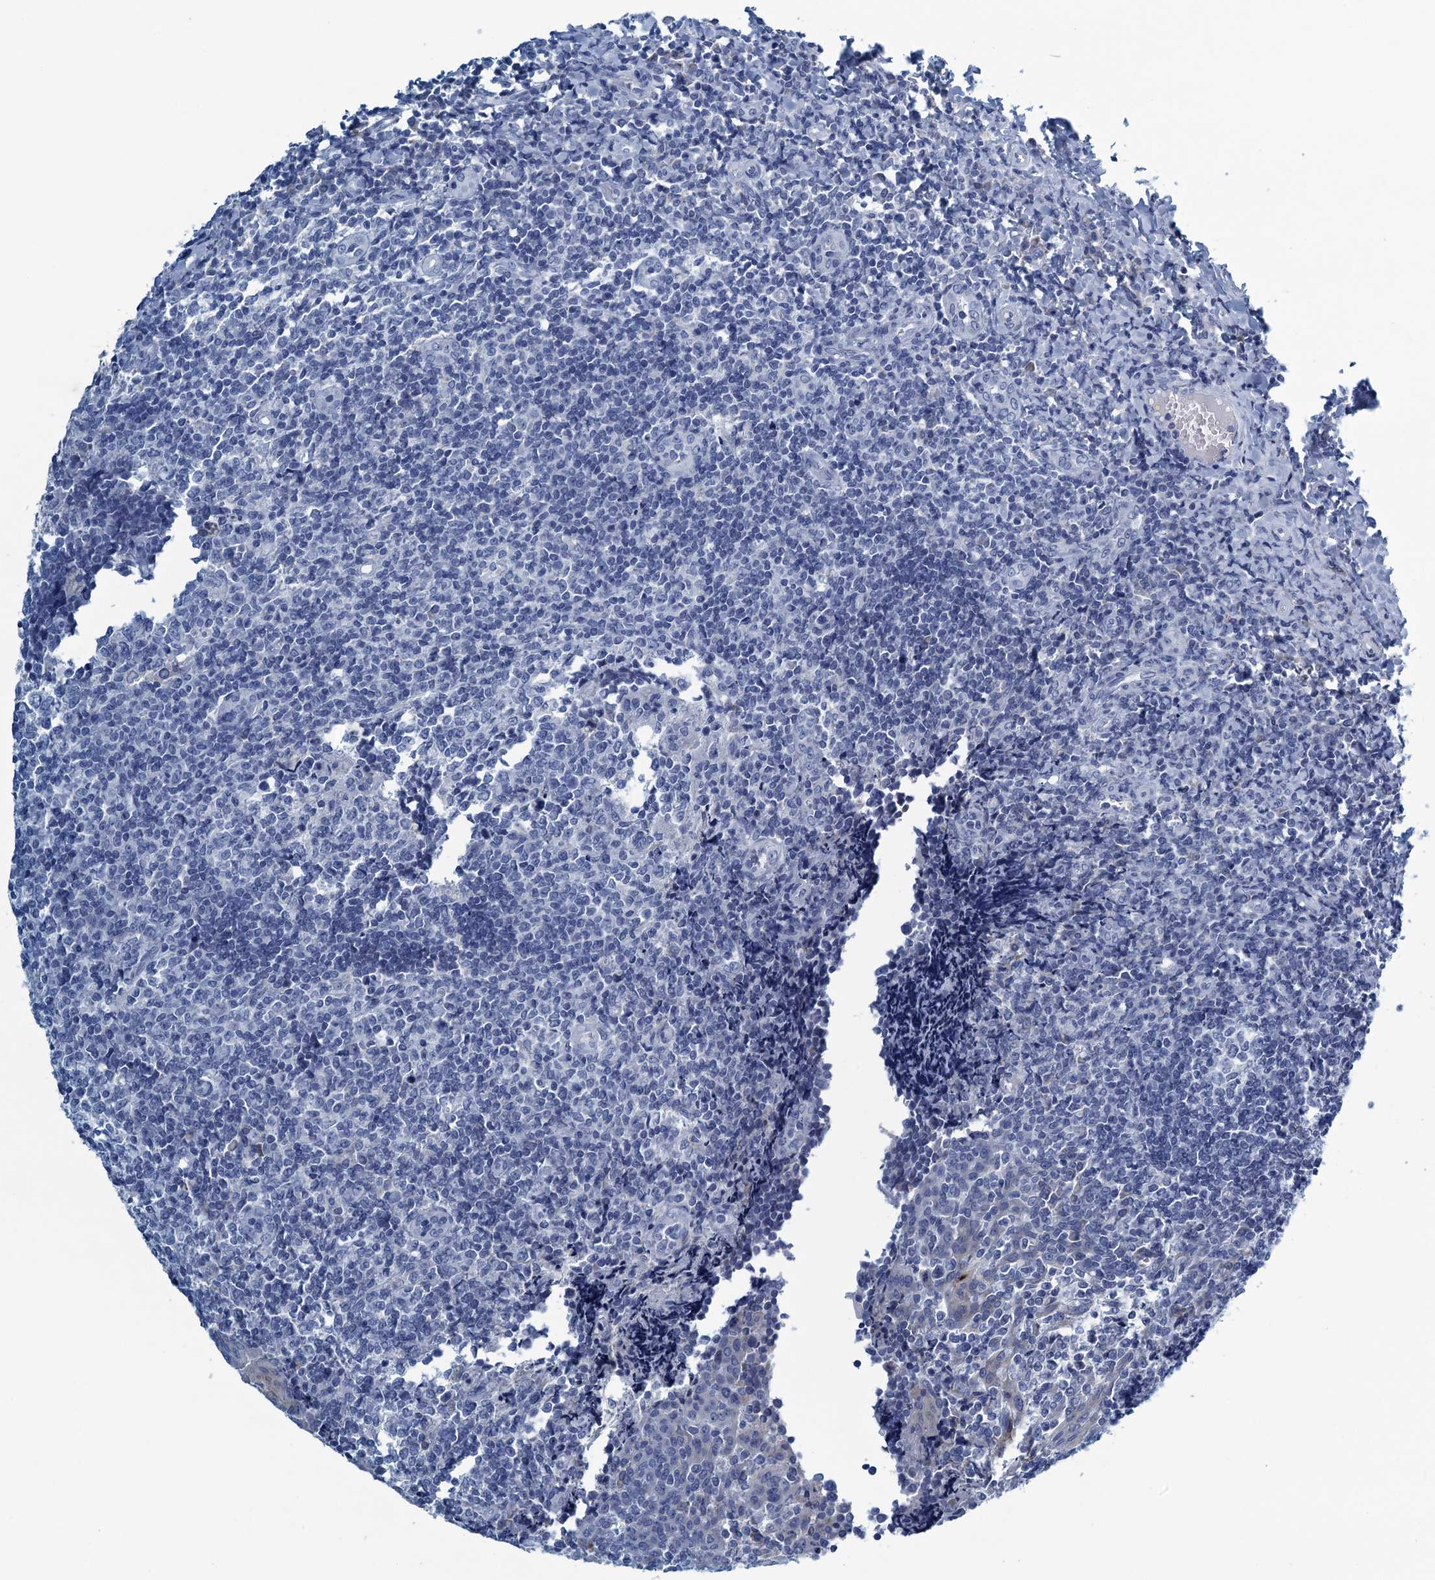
{"staining": {"intensity": "negative", "quantity": "none", "location": "none"}, "tissue": "tonsil", "cell_type": "Germinal center cells", "image_type": "normal", "snomed": [{"axis": "morphology", "description": "Normal tissue, NOS"}, {"axis": "topography", "description": "Tonsil"}], "caption": "The photomicrograph demonstrates no staining of germinal center cells in benign tonsil.", "gene": "C10orf88", "patient": {"sex": "female", "age": 19}}